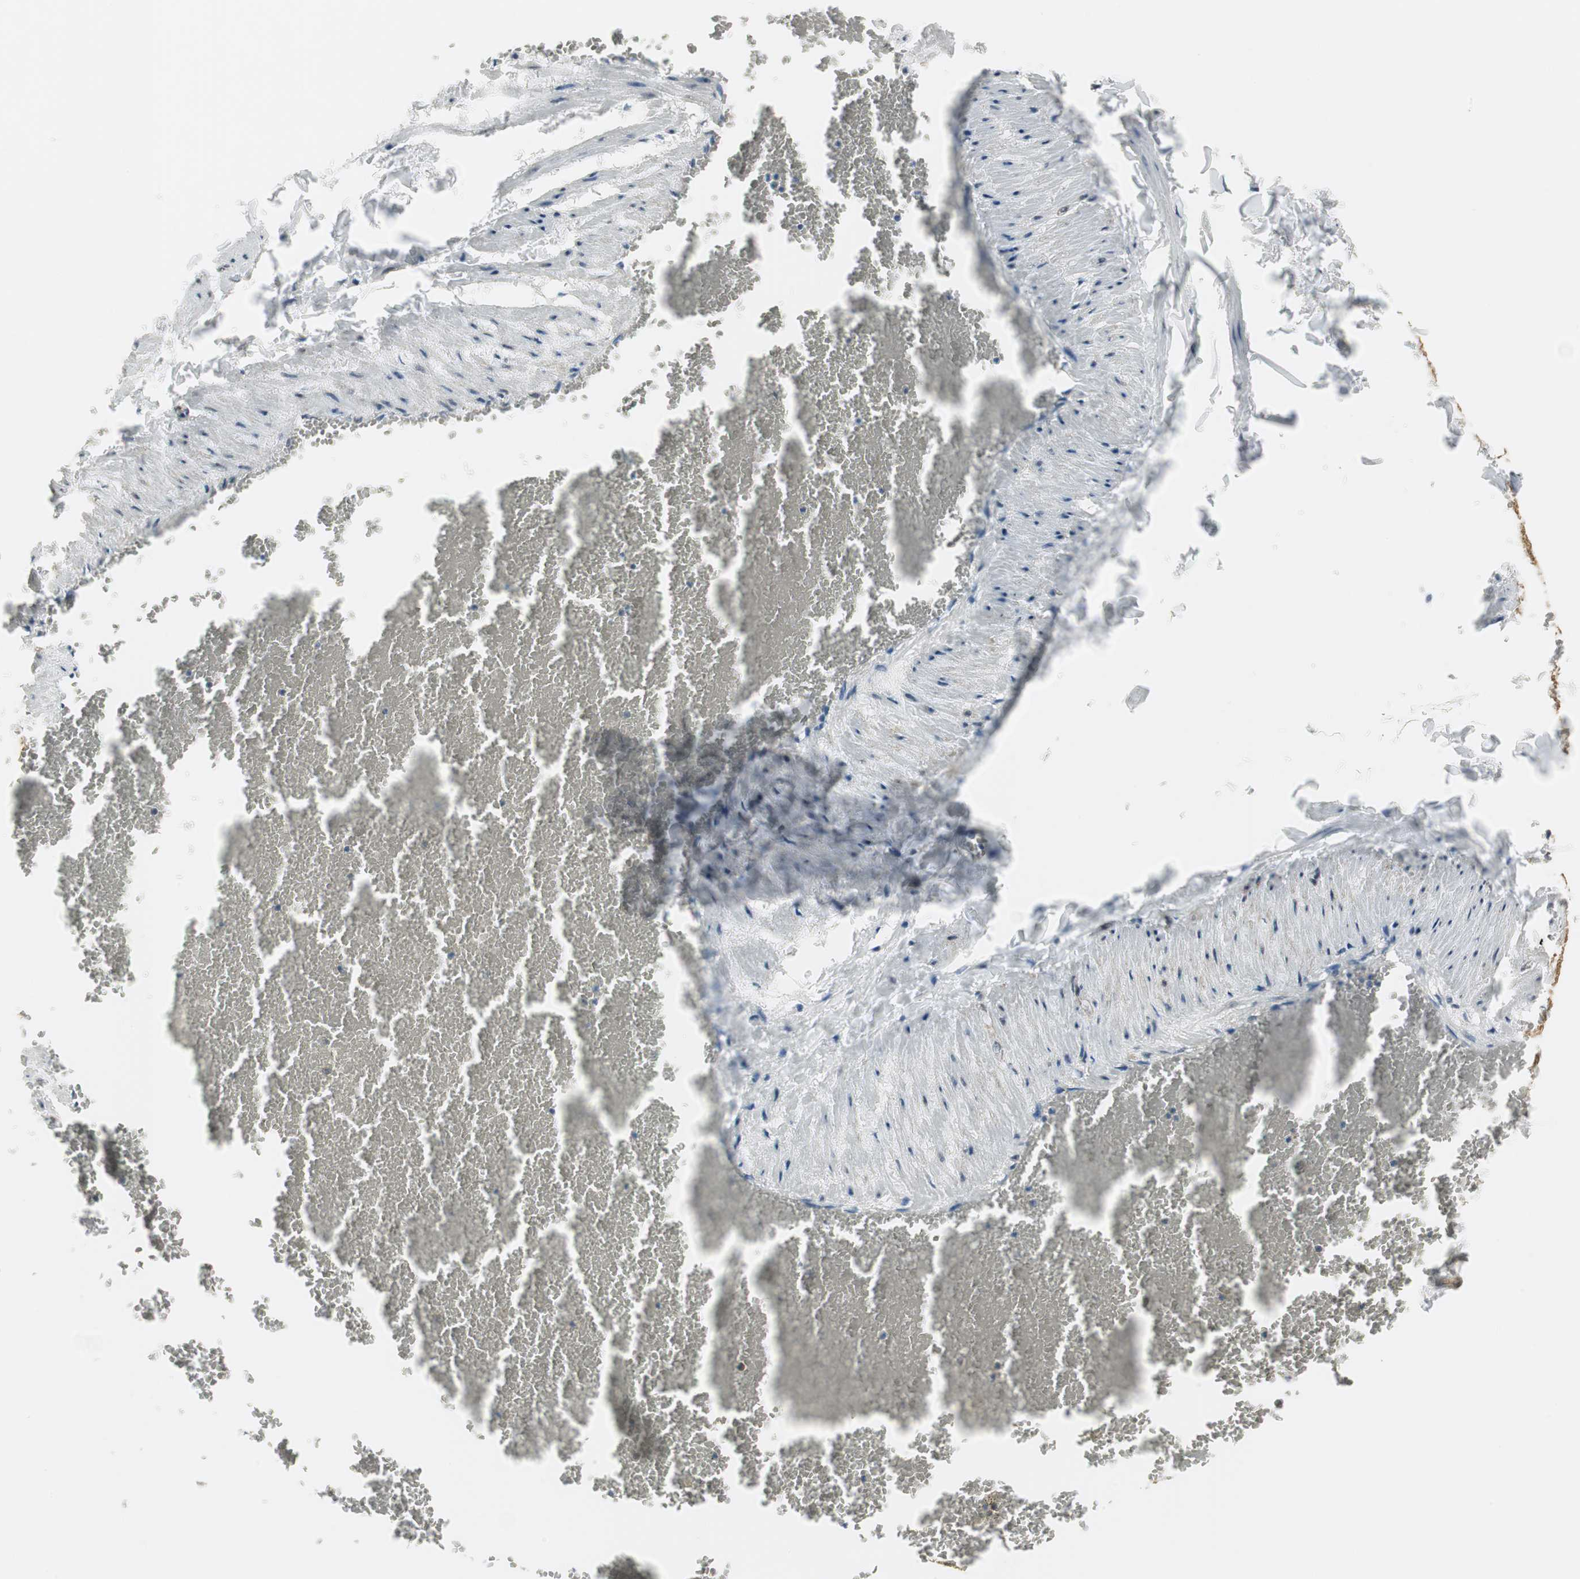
{"staining": {"intensity": "moderate", "quantity": ">75%", "location": "nuclear"}, "tissue": "adipose tissue", "cell_type": "Adipocytes", "image_type": "normal", "snomed": [{"axis": "morphology", "description": "Normal tissue, NOS"}, {"axis": "topography", "description": "Vascular tissue"}], "caption": "Protein staining of benign adipose tissue shows moderate nuclear positivity in about >75% of adipocytes. (DAB (3,3'-diaminobenzidine) IHC with brightfield microscopy, high magnification).", "gene": "CCT5", "patient": {"sex": "male", "age": 41}}